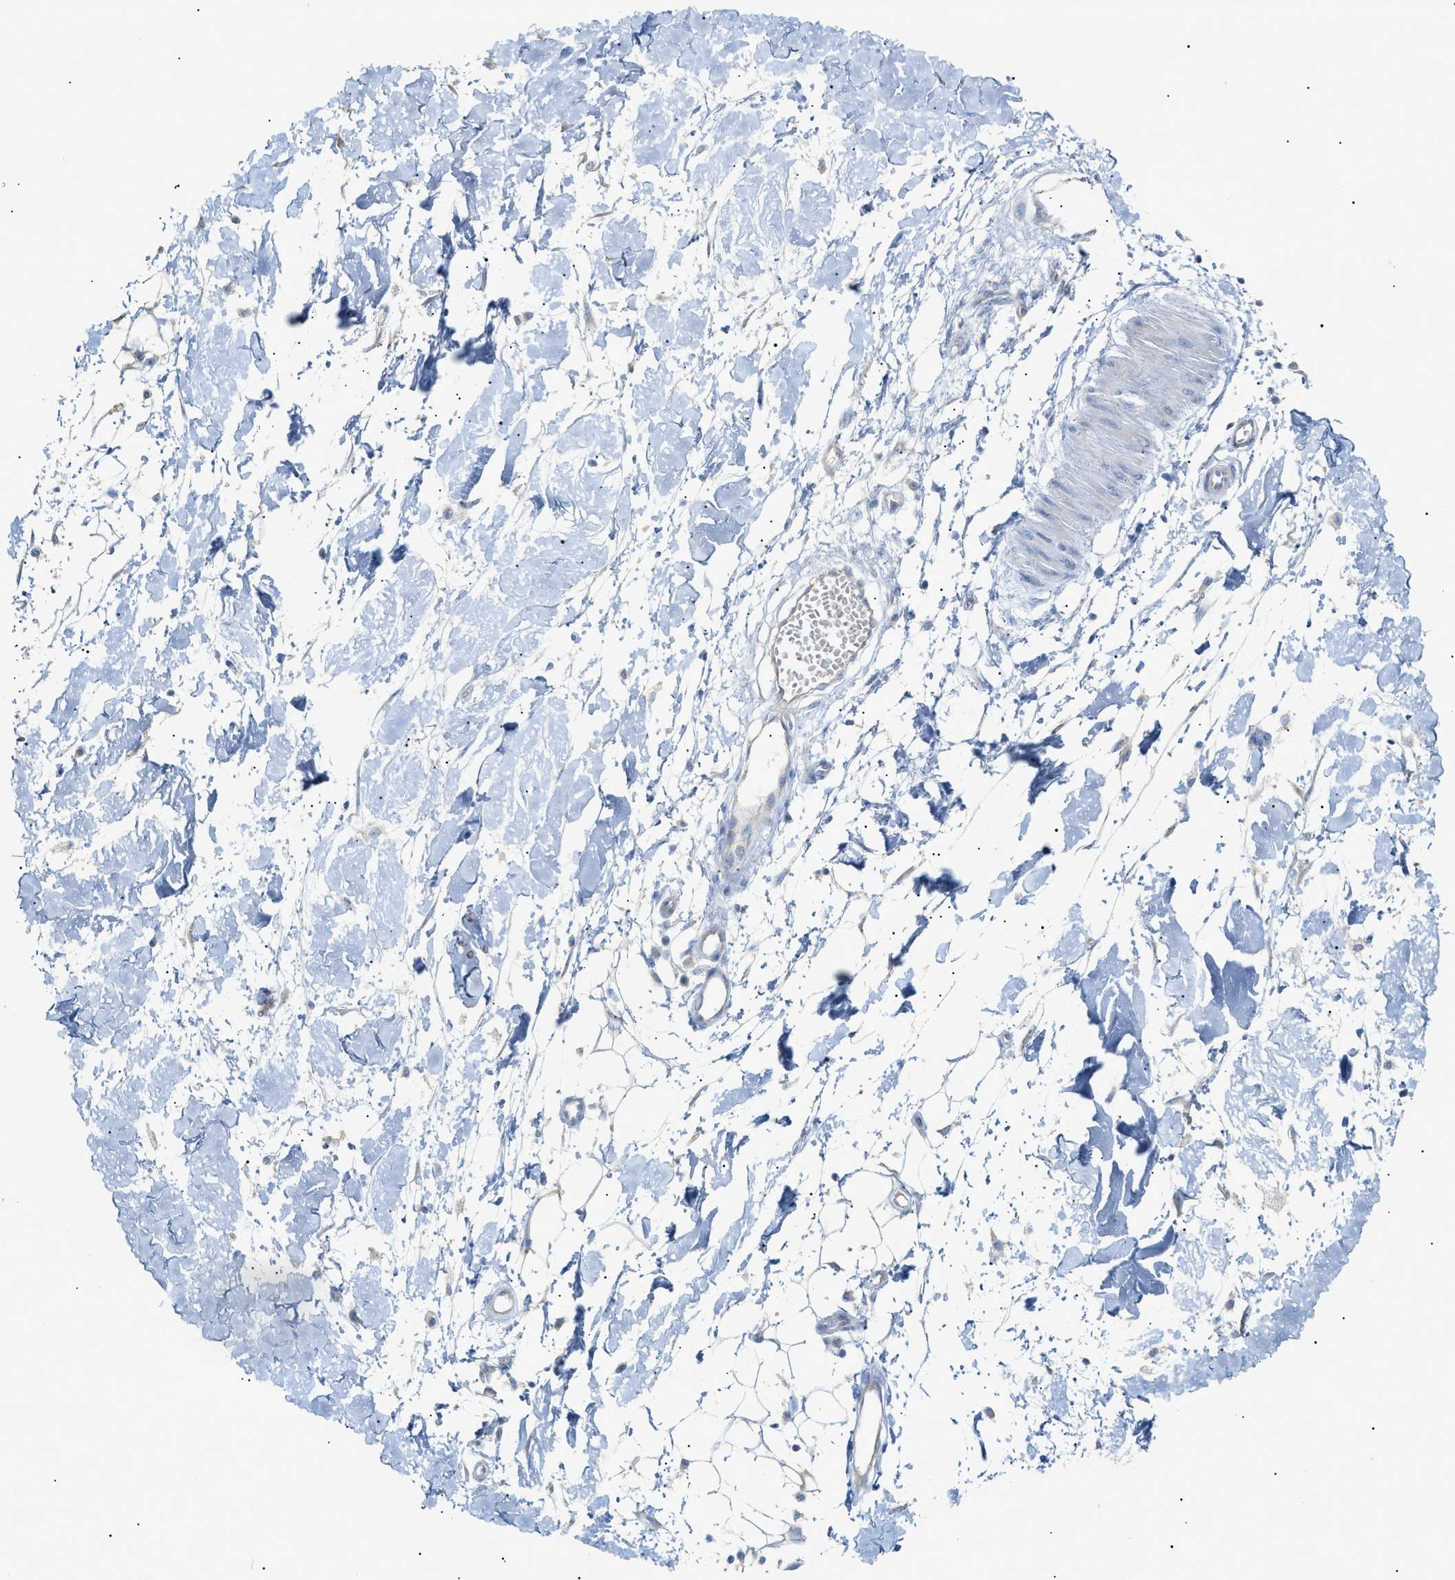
{"staining": {"intensity": "negative", "quantity": "none", "location": "none"}, "tissue": "adipose tissue", "cell_type": "Adipocytes", "image_type": "normal", "snomed": [{"axis": "morphology", "description": "Normal tissue, NOS"}, {"axis": "morphology", "description": "Squamous cell carcinoma, NOS"}, {"axis": "topography", "description": "Skin"}, {"axis": "topography", "description": "Peripheral nerve tissue"}], "caption": "Adipocytes are negative for brown protein staining in unremarkable adipose tissue. (DAB (3,3'-diaminobenzidine) immunohistochemistry, high magnification).", "gene": "SLC25A31", "patient": {"sex": "male", "age": 83}}